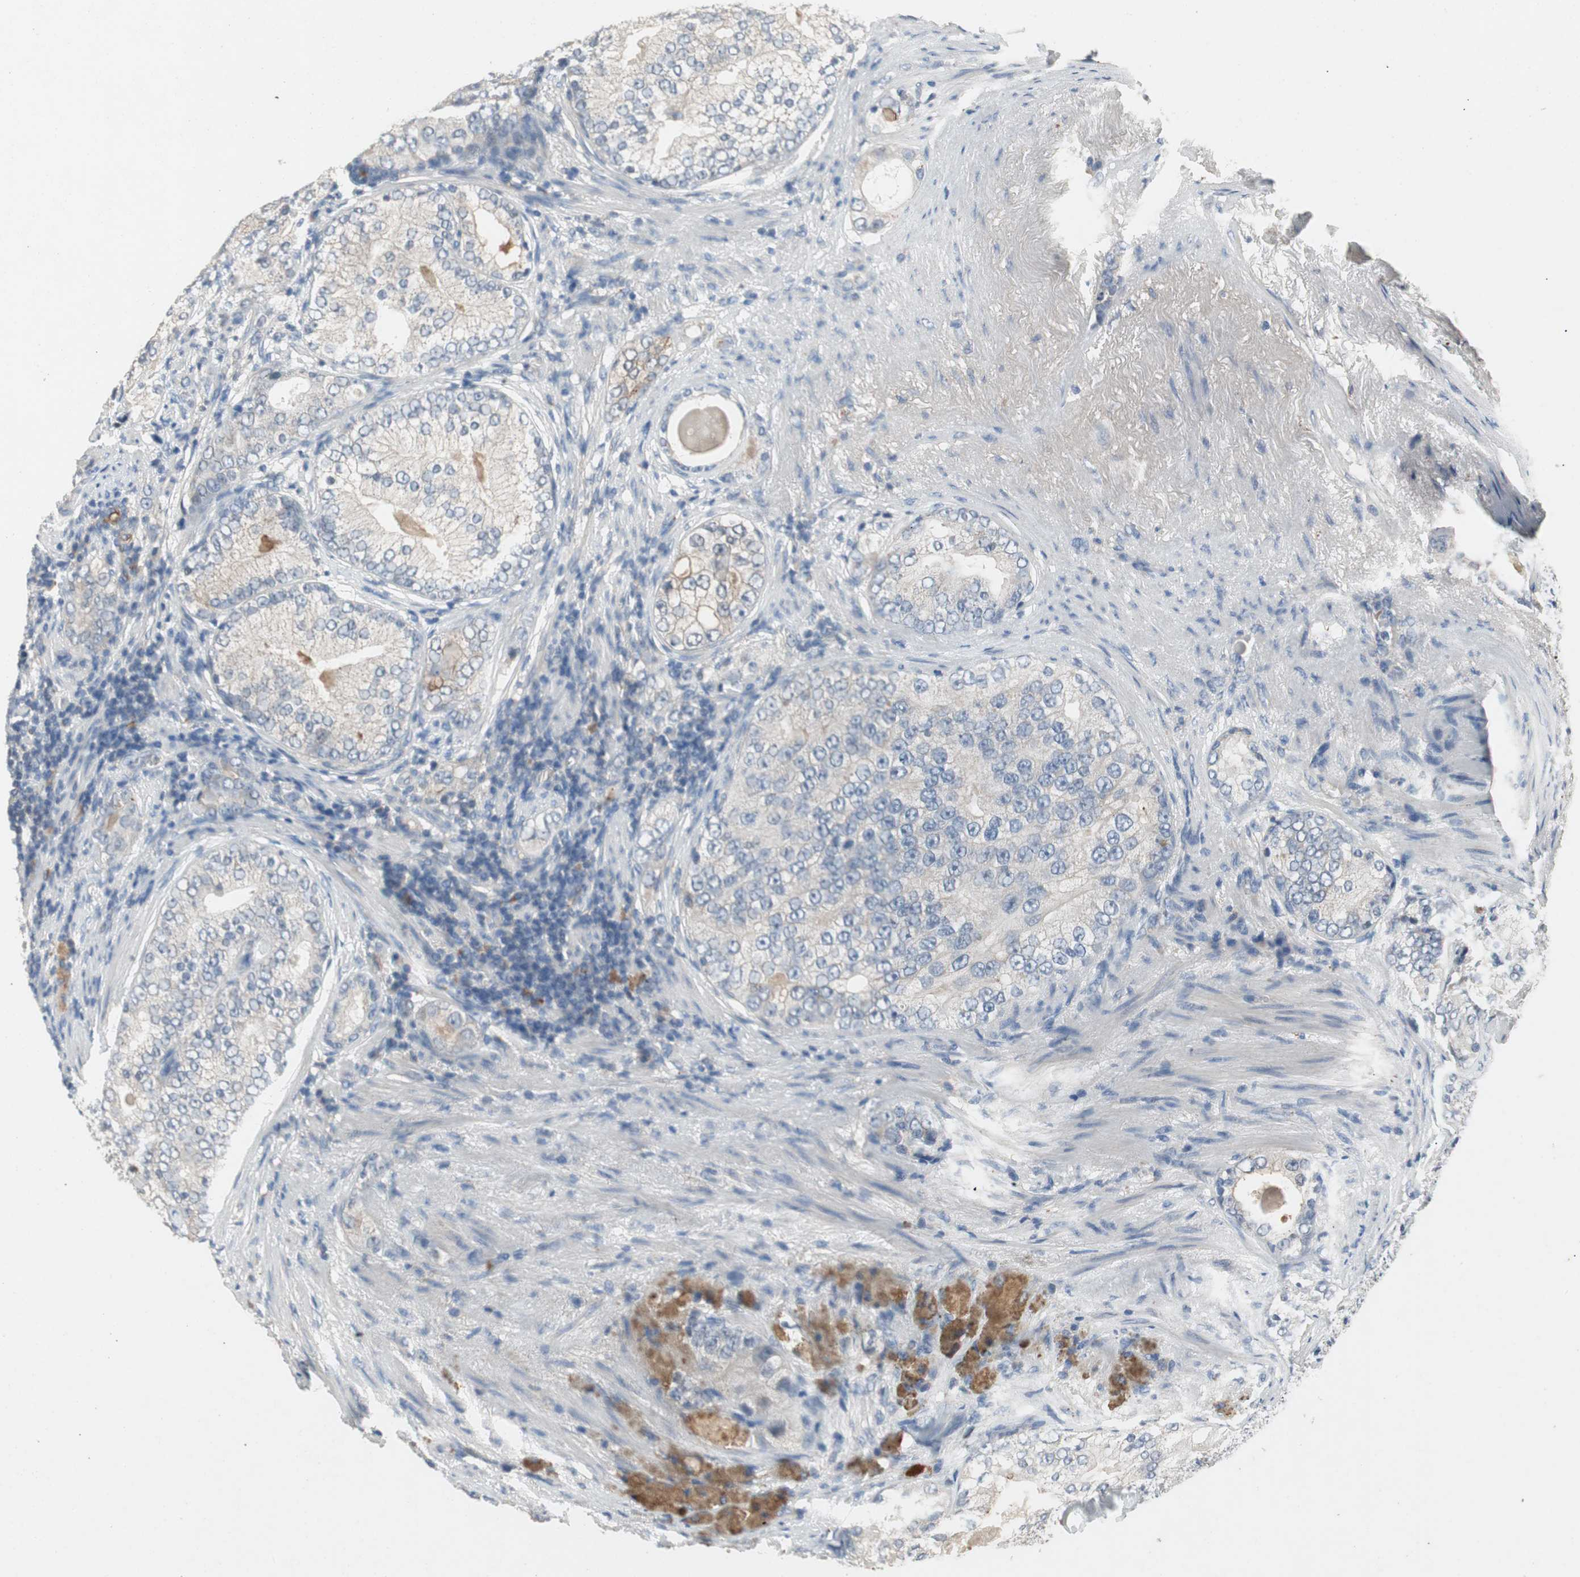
{"staining": {"intensity": "negative", "quantity": "none", "location": "none"}, "tissue": "prostate cancer", "cell_type": "Tumor cells", "image_type": "cancer", "snomed": [{"axis": "morphology", "description": "Adenocarcinoma, High grade"}, {"axis": "topography", "description": "Prostate"}], "caption": "High power microscopy image of an immunohistochemistry (IHC) image of prostate cancer (high-grade adenocarcinoma), revealing no significant positivity in tumor cells.", "gene": "ALPL", "patient": {"sex": "male", "age": 66}}